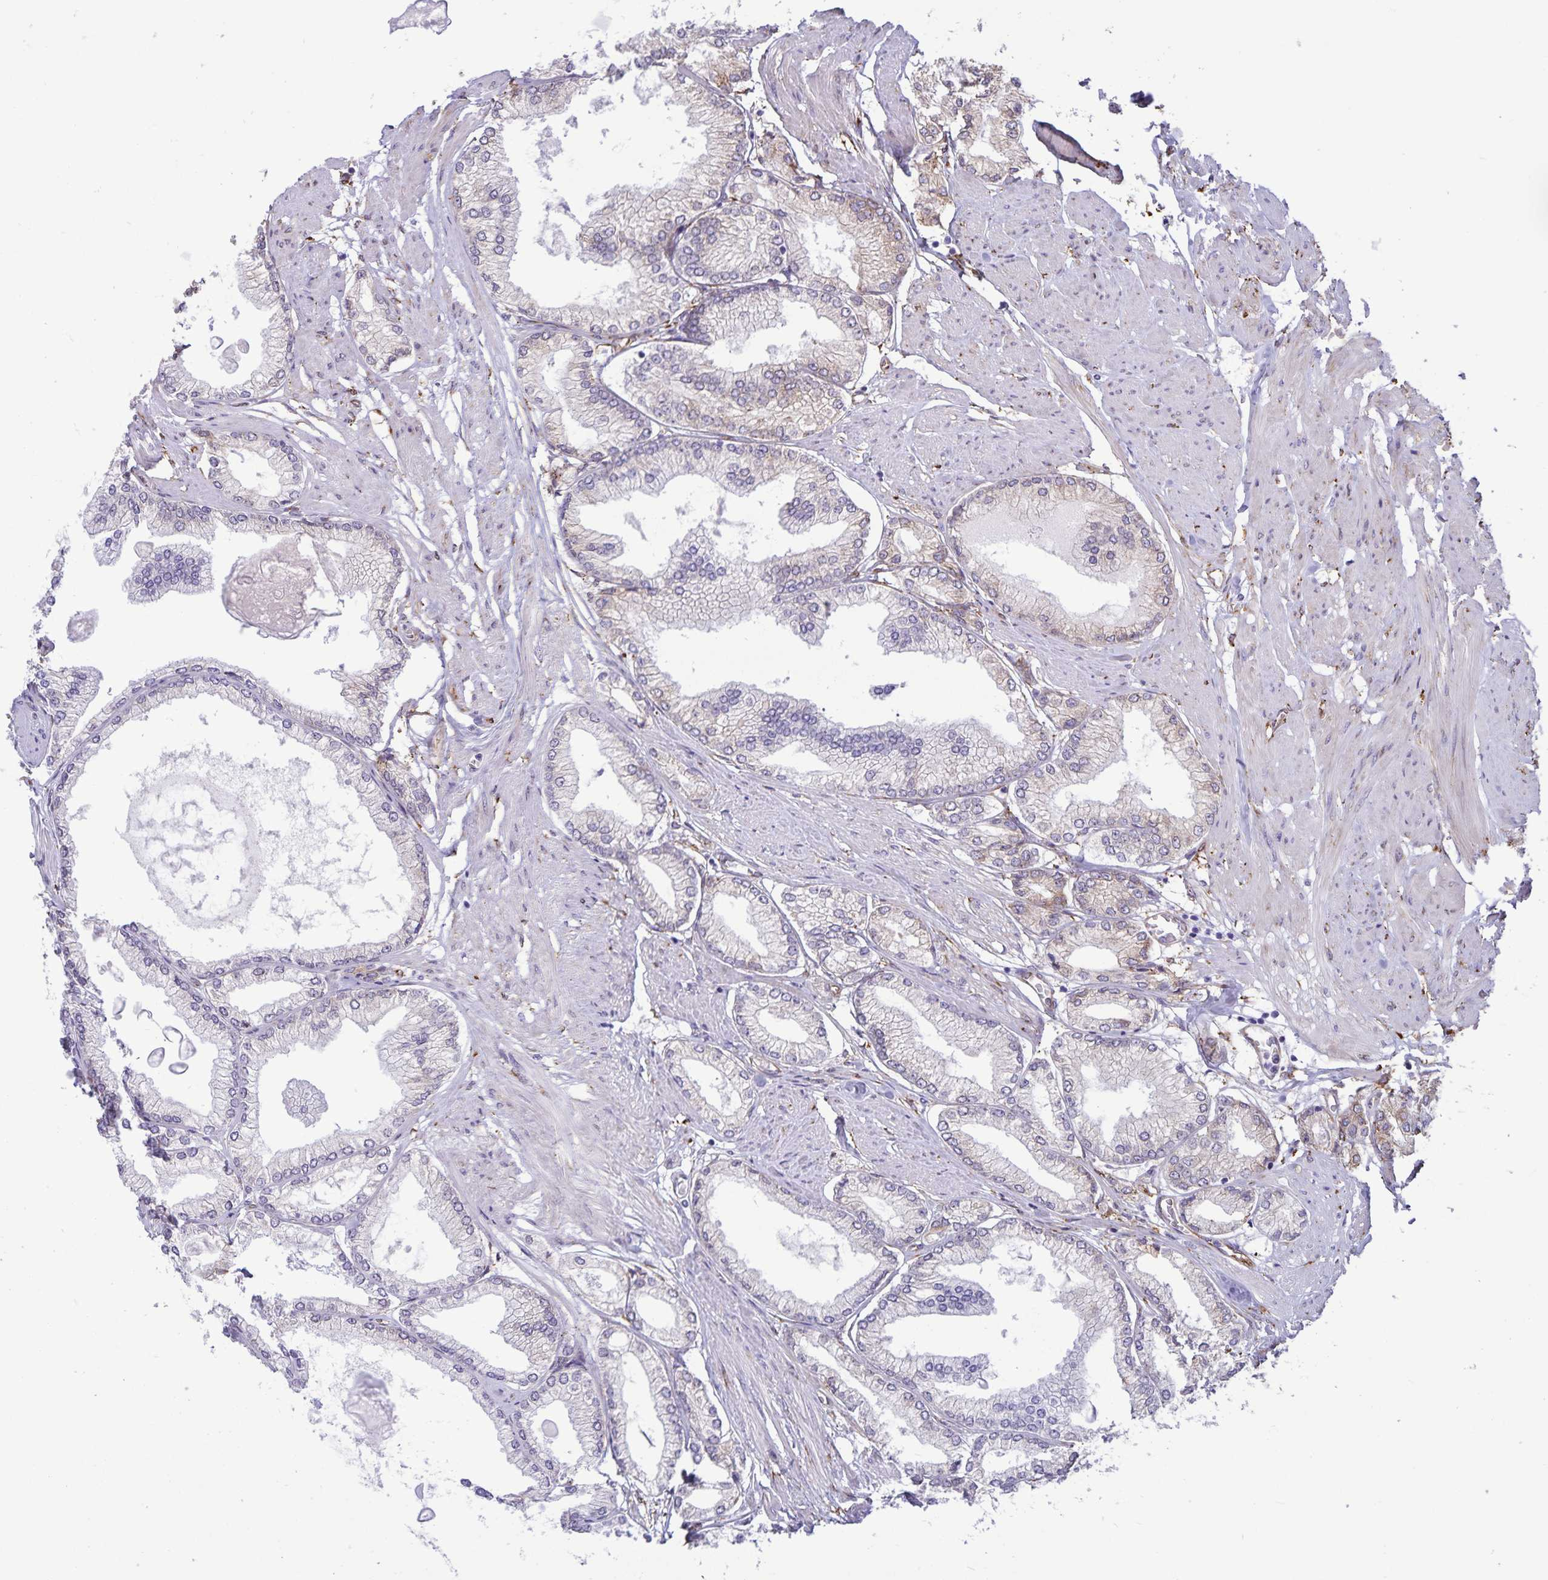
{"staining": {"intensity": "weak", "quantity": "<25%", "location": "cytoplasmic/membranous"}, "tissue": "prostate cancer", "cell_type": "Tumor cells", "image_type": "cancer", "snomed": [{"axis": "morphology", "description": "Adenocarcinoma, High grade"}, {"axis": "topography", "description": "Prostate"}], "caption": "Immunohistochemistry (IHC) micrograph of neoplastic tissue: human prostate adenocarcinoma (high-grade) stained with DAB displays no significant protein expression in tumor cells. (Stains: DAB (3,3'-diaminobenzidine) immunohistochemistry with hematoxylin counter stain, Microscopy: brightfield microscopy at high magnification).", "gene": "RCN1", "patient": {"sex": "male", "age": 68}}